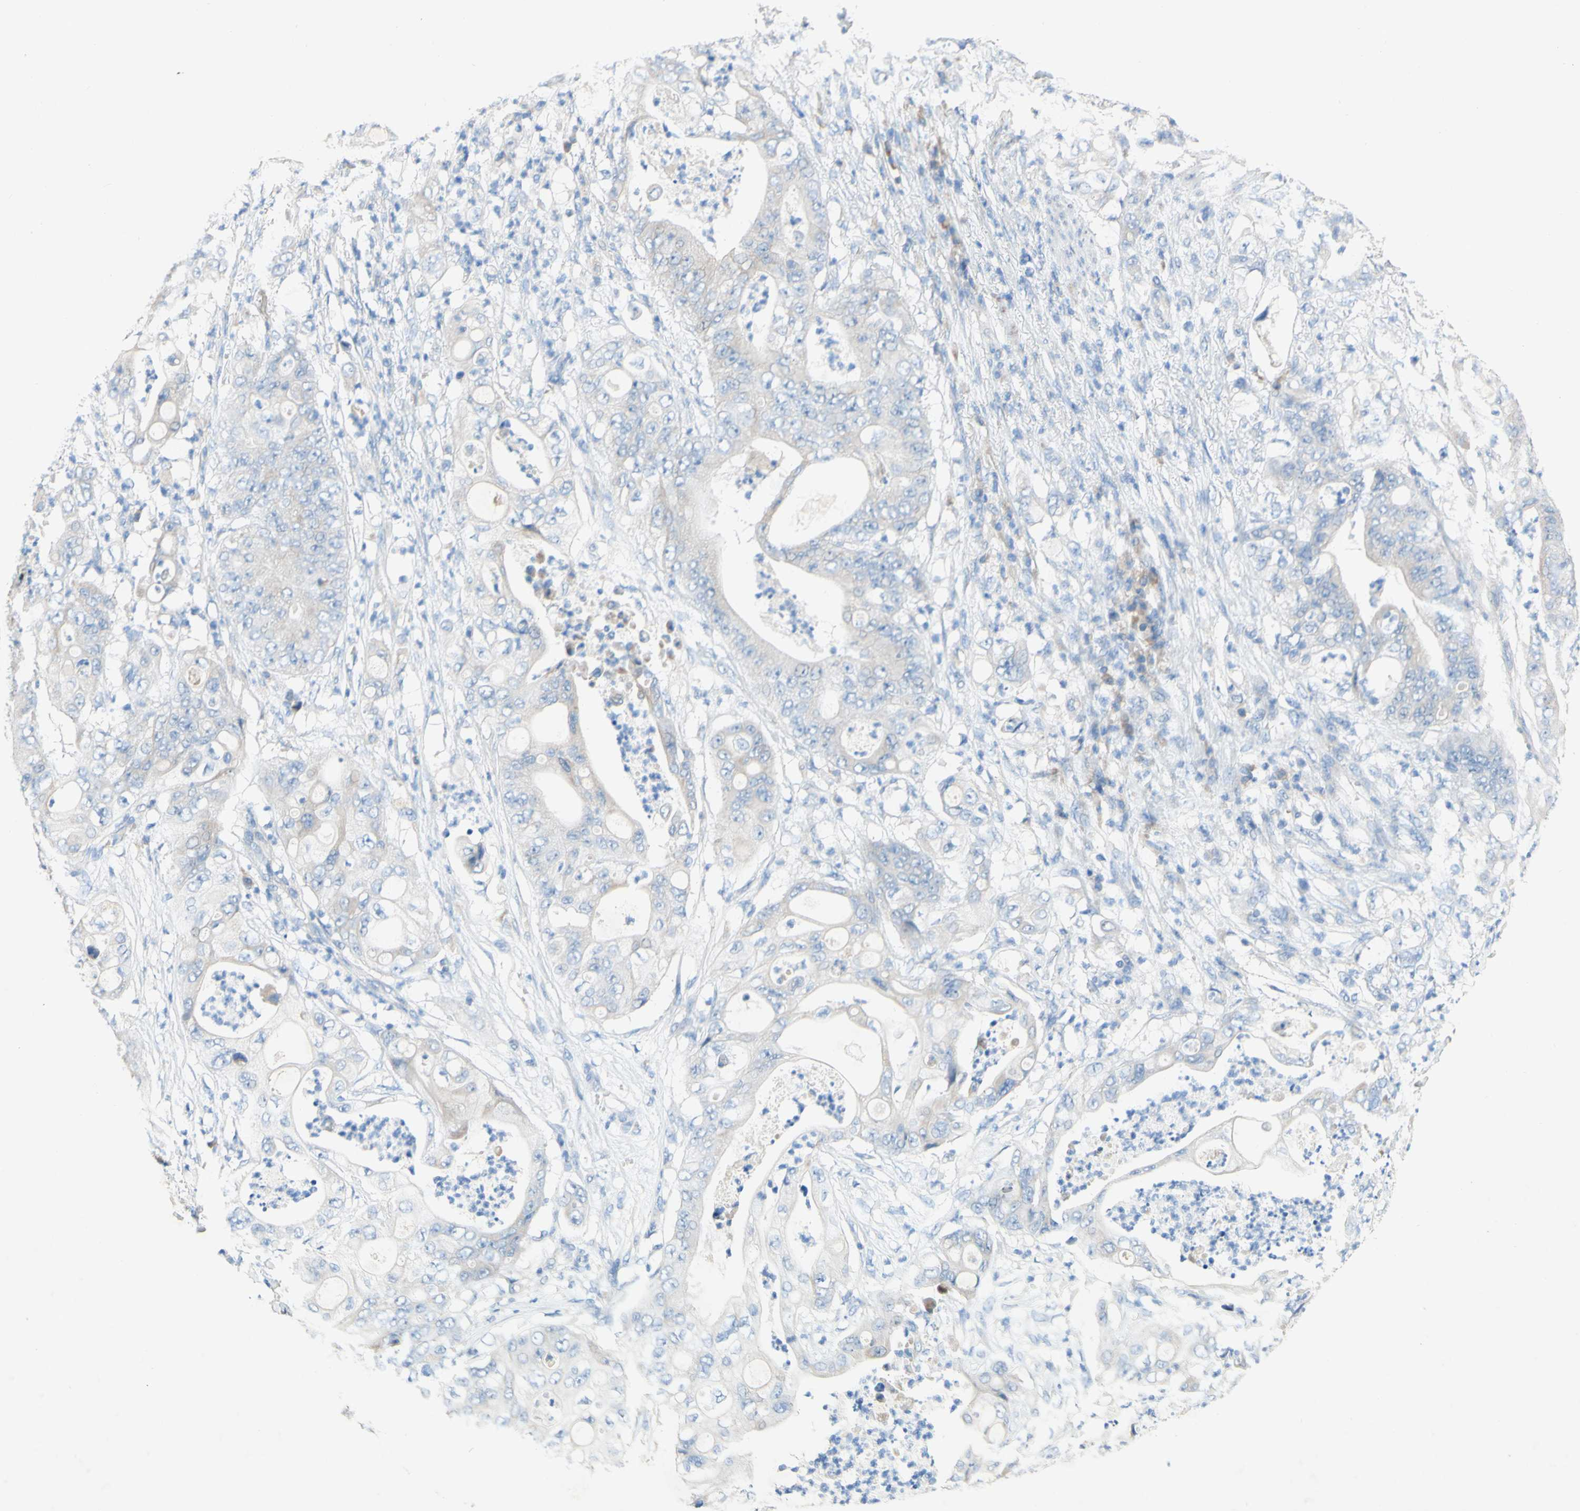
{"staining": {"intensity": "negative", "quantity": "none", "location": "none"}, "tissue": "stomach cancer", "cell_type": "Tumor cells", "image_type": "cancer", "snomed": [{"axis": "morphology", "description": "Adenocarcinoma, NOS"}, {"axis": "topography", "description": "Stomach"}], "caption": "This micrograph is of stomach adenocarcinoma stained with immunohistochemistry (IHC) to label a protein in brown with the nuclei are counter-stained blue. There is no staining in tumor cells.", "gene": "ACADL", "patient": {"sex": "female", "age": 73}}